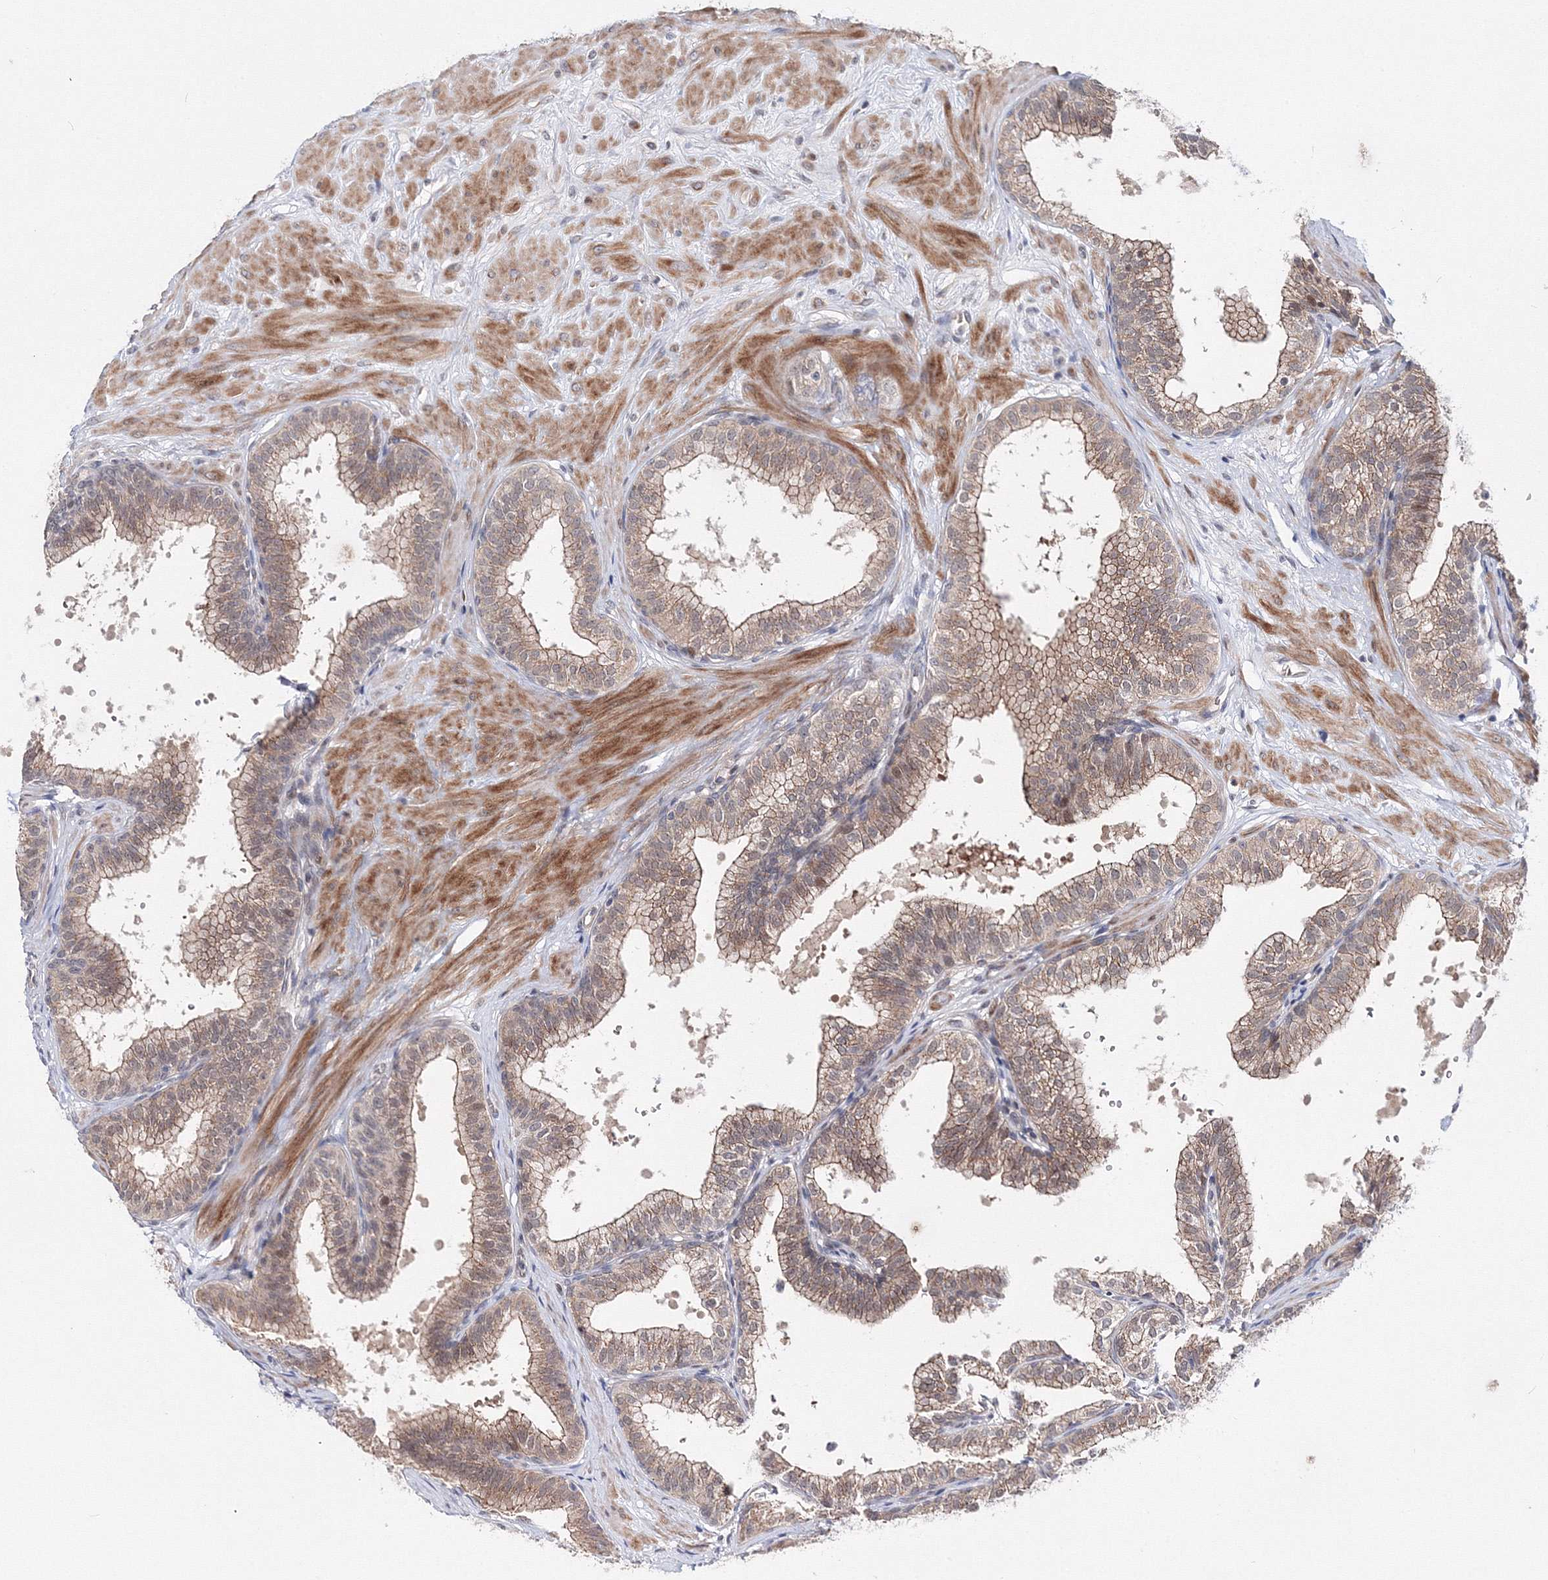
{"staining": {"intensity": "weak", "quantity": "25%-75%", "location": "cytoplasmic/membranous"}, "tissue": "prostate", "cell_type": "Glandular cells", "image_type": "normal", "snomed": [{"axis": "morphology", "description": "Normal tissue, NOS"}, {"axis": "topography", "description": "Prostate"}], "caption": "An image of prostate stained for a protein displays weak cytoplasmic/membranous brown staining in glandular cells.", "gene": "C11orf52", "patient": {"sex": "male", "age": 60}}